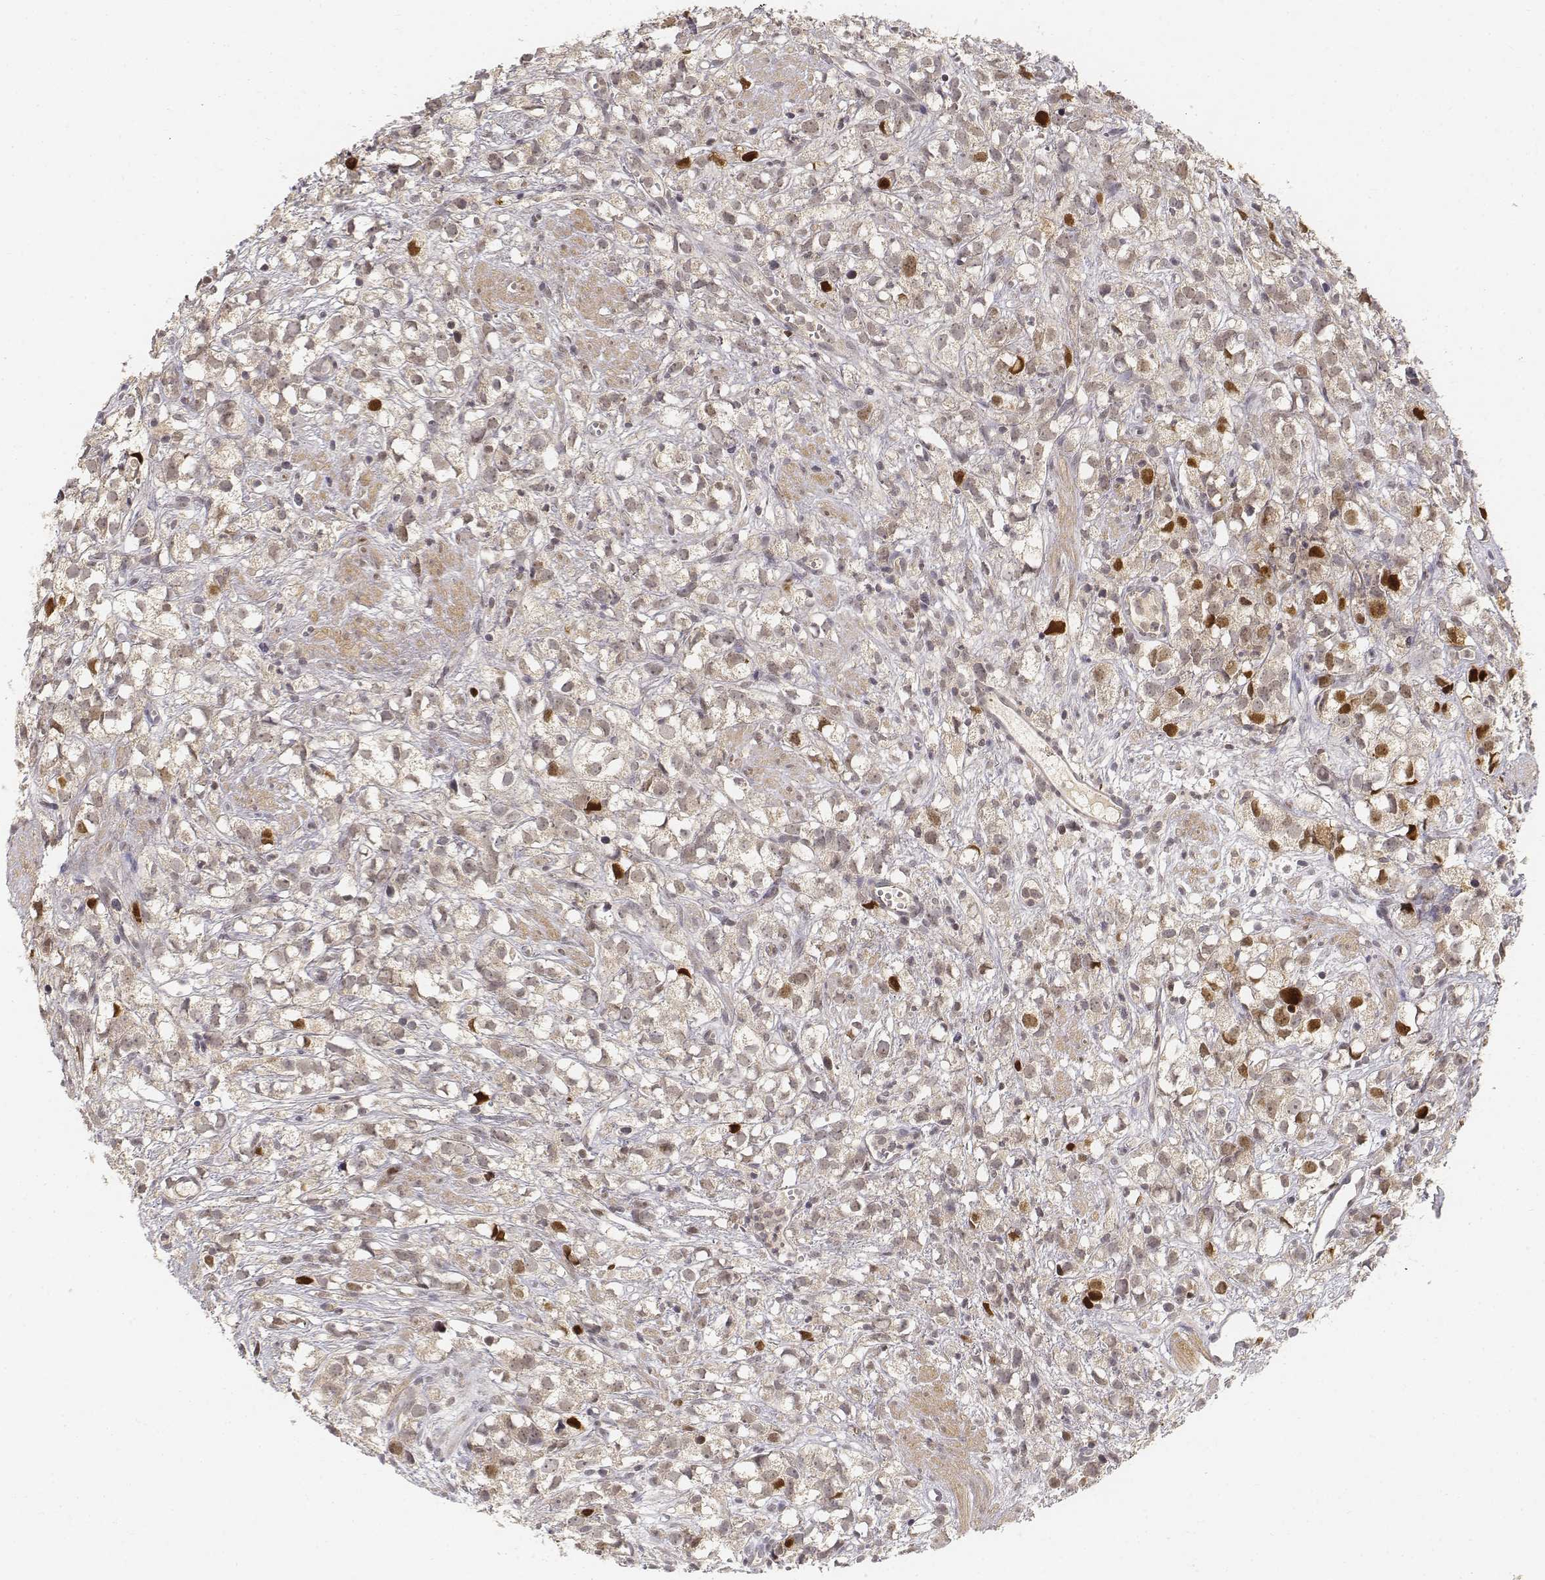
{"staining": {"intensity": "moderate", "quantity": "<25%", "location": "nuclear"}, "tissue": "prostate cancer", "cell_type": "Tumor cells", "image_type": "cancer", "snomed": [{"axis": "morphology", "description": "Adenocarcinoma, High grade"}, {"axis": "topography", "description": "Prostate"}], "caption": "The micrograph shows immunohistochemical staining of prostate high-grade adenocarcinoma. There is moderate nuclear positivity is appreciated in approximately <25% of tumor cells.", "gene": "FANCD2", "patient": {"sex": "male", "age": 68}}